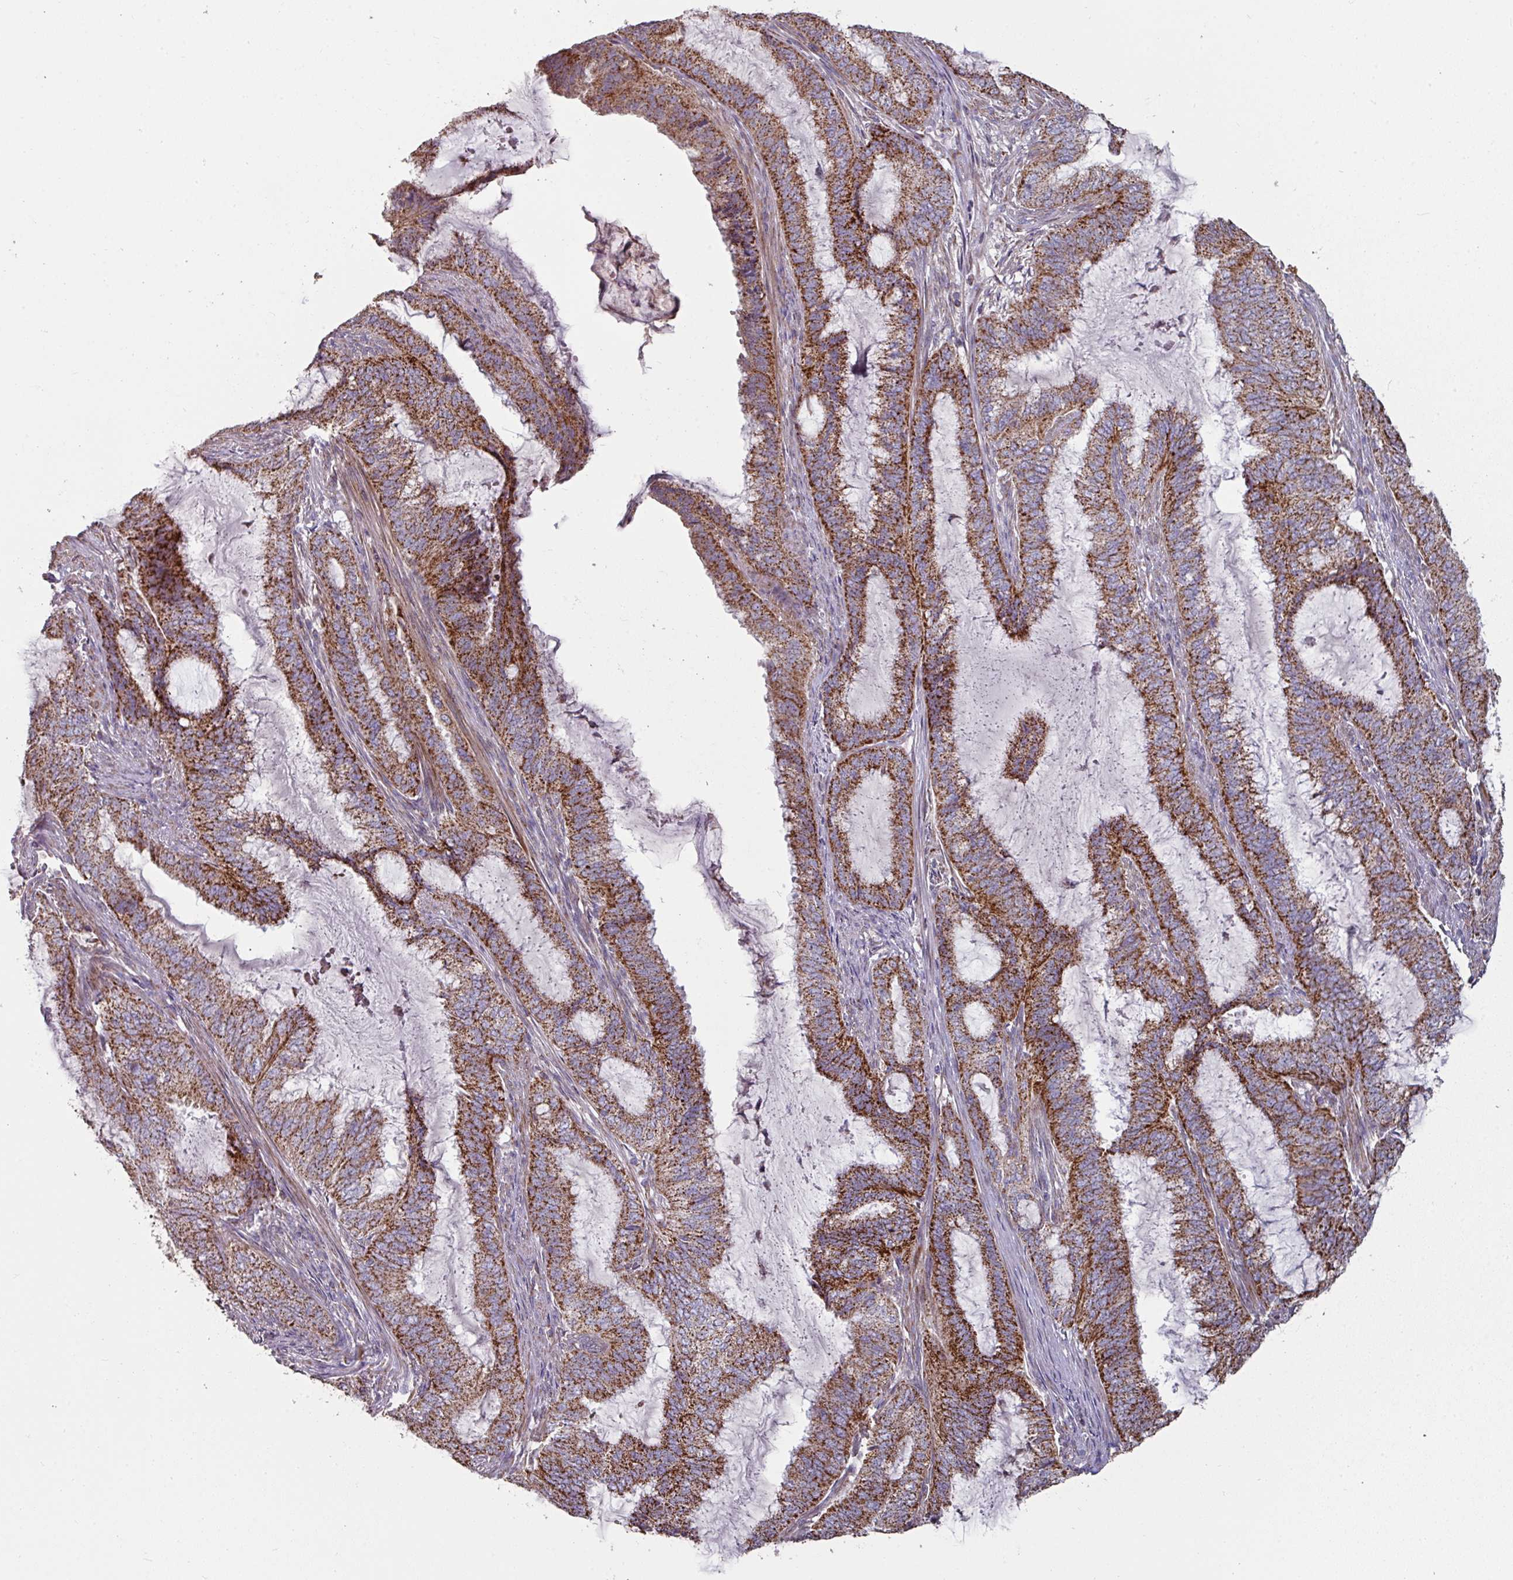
{"staining": {"intensity": "strong", "quantity": ">75%", "location": "cytoplasmic/membranous"}, "tissue": "endometrial cancer", "cell_type": "Tumor cells", "image_type": "cancer", "snomed": [{"axis": "morphology", "description": "Adenocarcinoma, NOS"}, {"axis": "topography", "description": "Endometrium"}], "caption": "IHC histopathology image of endometrial cancer (adenocarcinoma) stained for a protein (brown), which reveals high levels of strong cytoplasmic/membranous expression in about >75% of tumor cells.", "gene": "OR2D3", "patient": {"sex": "female", "age": 51}}